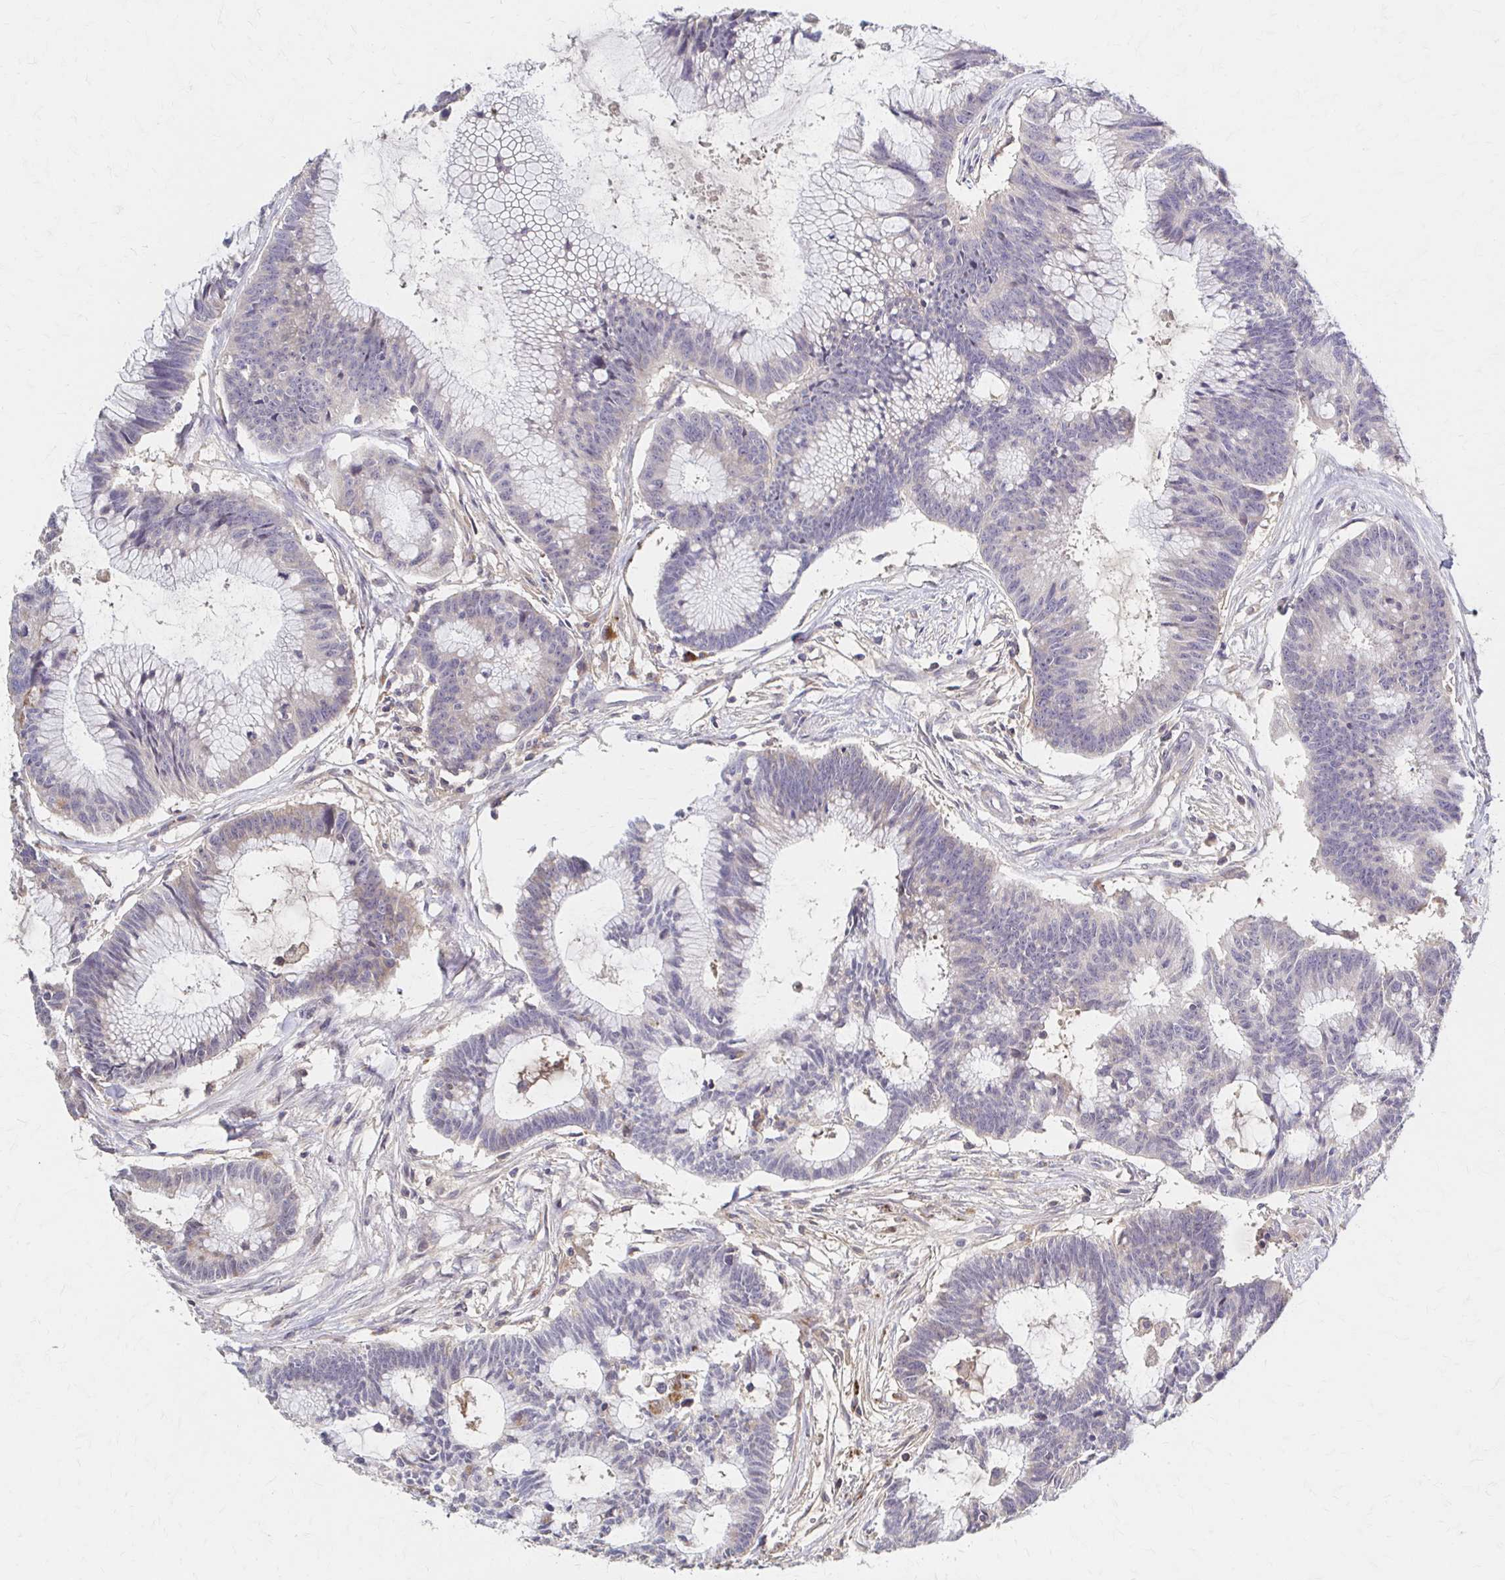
{"staining": {"intensity": "negative", "quantity": "none", "location": "none"}, "tissue": "colorectal cancer", "cell_type": "Tumor cells", "image_type": "cancer", "snomed": [{"axis": "morphology", "description": "Adenocarcinoma, NOS"}, {"axis": "topography", "description": "Colon"}], "caption": "The immunohistochemistry (IHC) photomicrograph has no significant expression in tumor cells of colorectal cancer (adenocarcinoma) tissue.", "gene": "HMGCS2", "patient": {"sex": "female", "age": 78}}